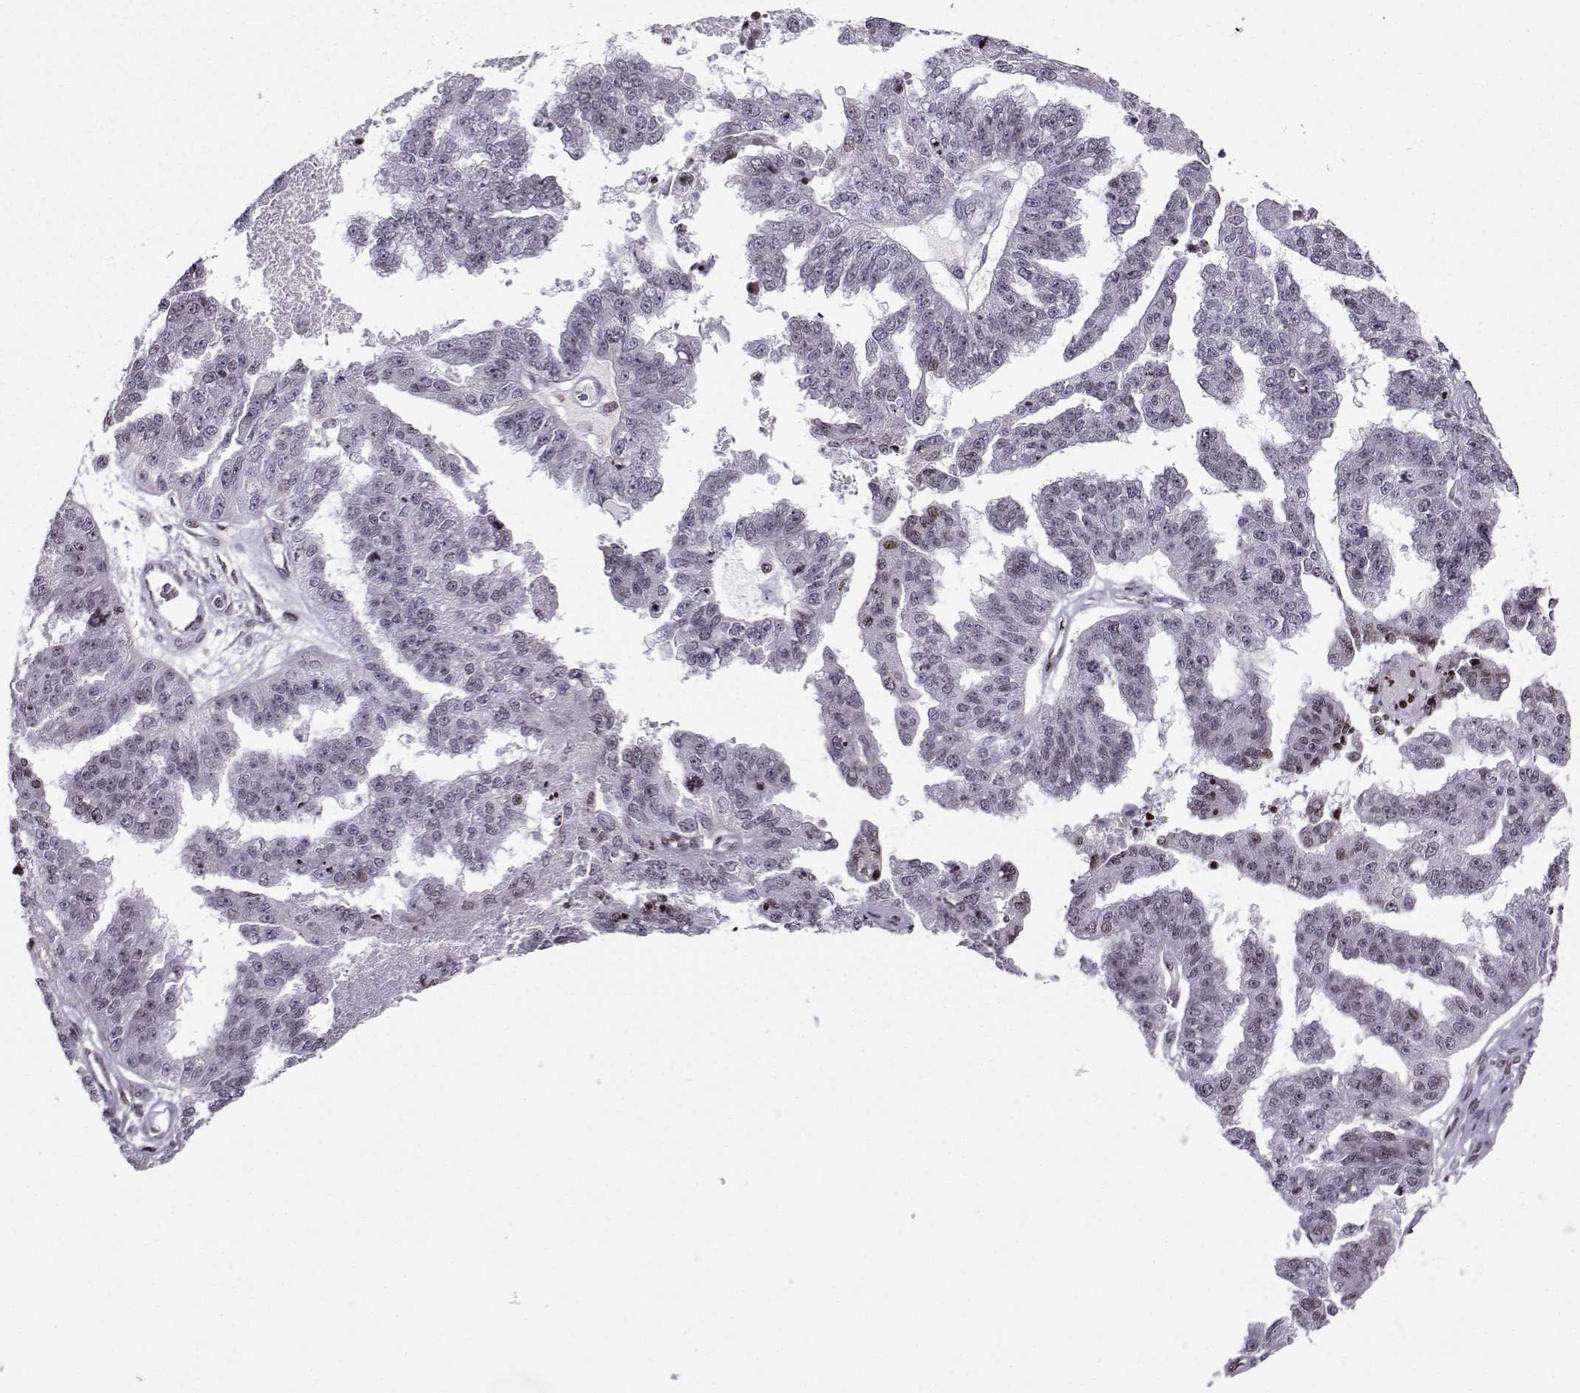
{"staining": {"intensity": "weak", "quantity": "<25%", "location": "nuclear"}, "tissue": "ovarian cancer", "cell_type": "Tumor cells", "image_type": "cancer", "snomed": [{"axis": "morphology", "description": "Cystadenocarcinoma, serous, NOS"}, {"axis": "topography", "description": "Ovary"}], "caption": "Immunohistochemical staining of serous cystadenocarcinoma (ovarian) shows no significant positivity in tumor cells.", "gene": "ZNF19", "patient": {"sex": "female", "age": 58}}